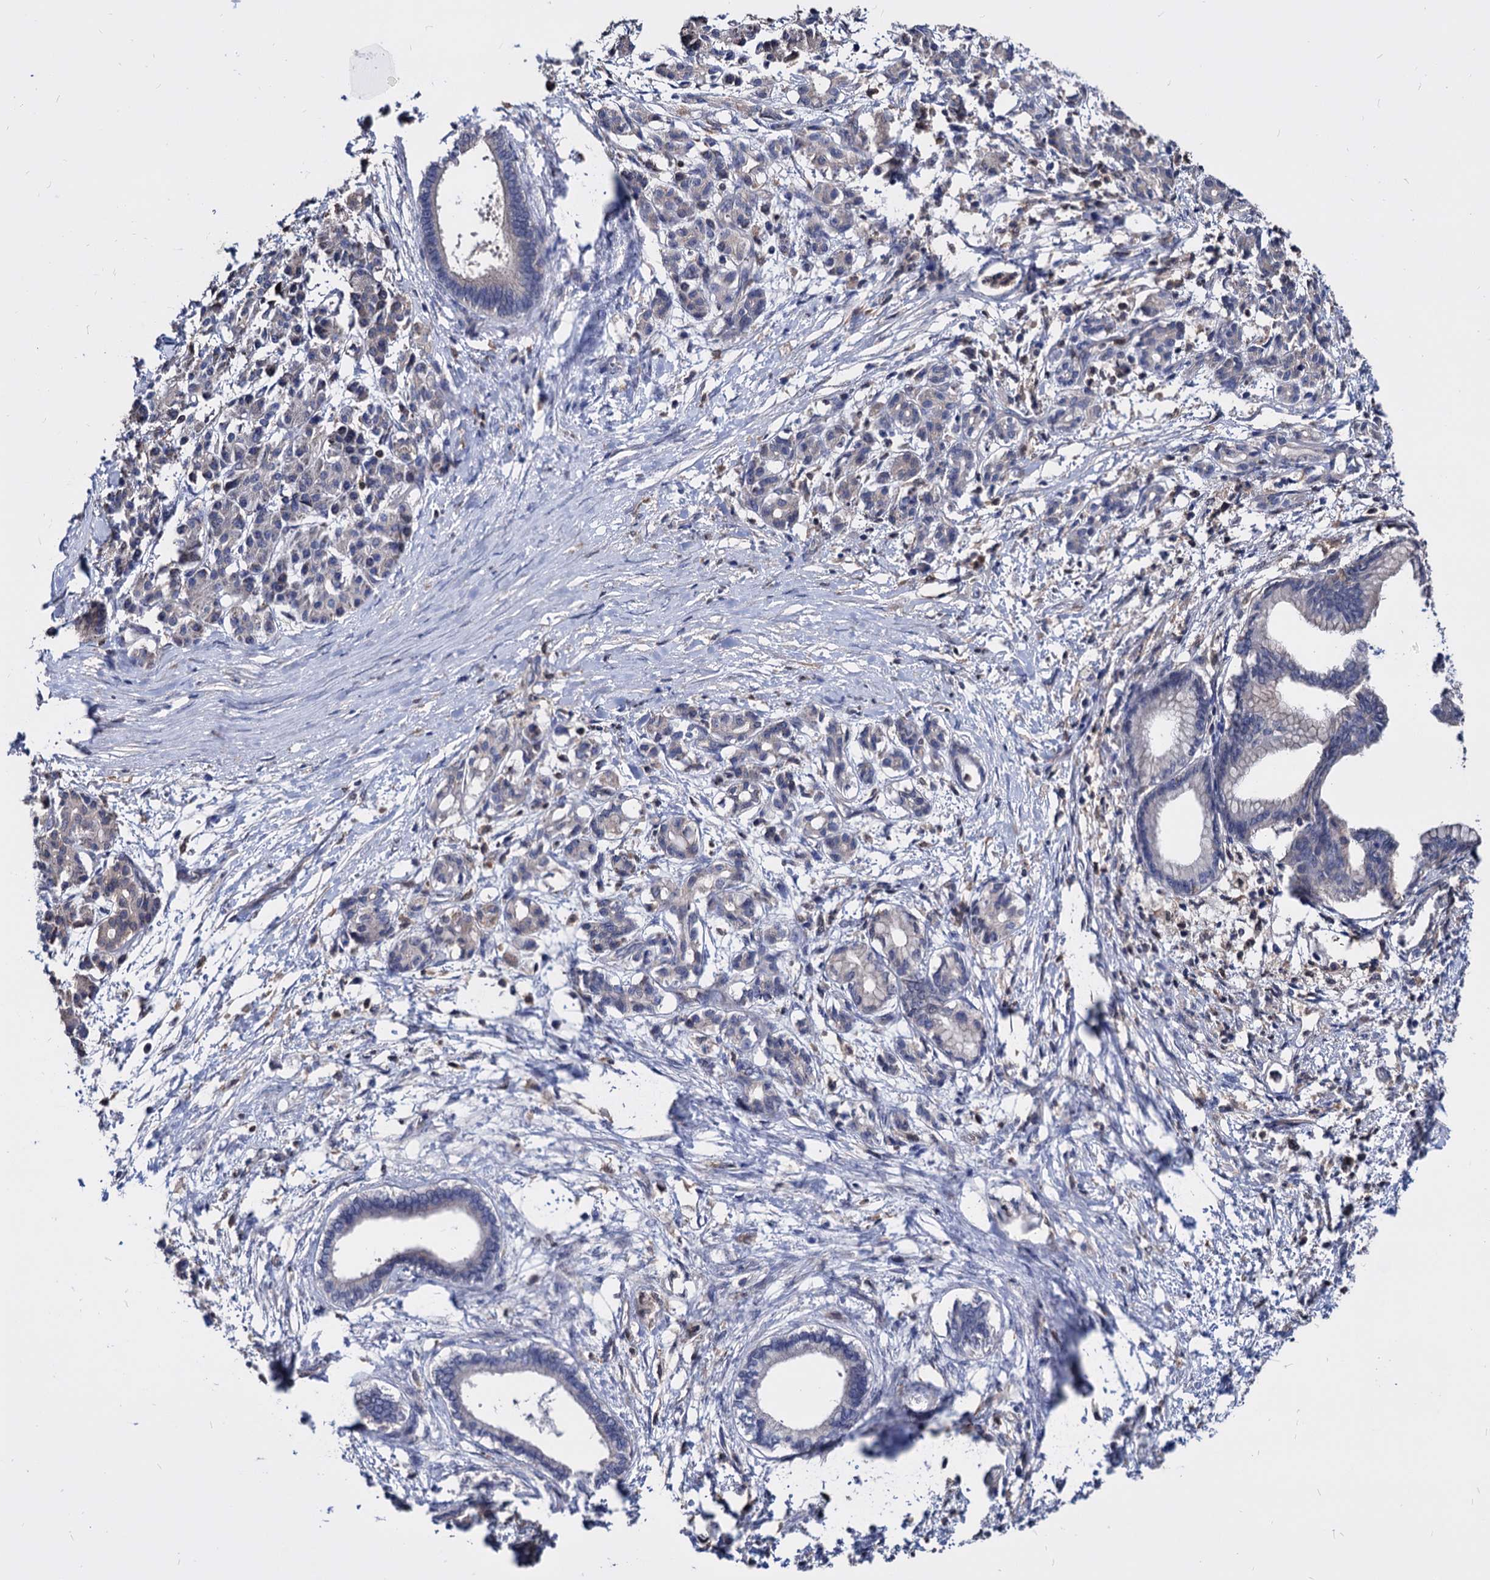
{"staining": {"intensity": "negative", "quantity": "none", "location": "none"}, "tissue": "pancreatic cancer", "cell_type": "Tumor cells", "image_type": "cancer", "snomed": [{"axis": "morphology", "description": "Adenocarcinoma, NOS"}, {"axis": "topography", "description": "Pancreas"}], "caption": "Histopathology image shows no protein positivity in tumor cells of pancreatic cancer tissue.", "gene": "CPPED1", "patient": {"sex": "female", "age": 55}}